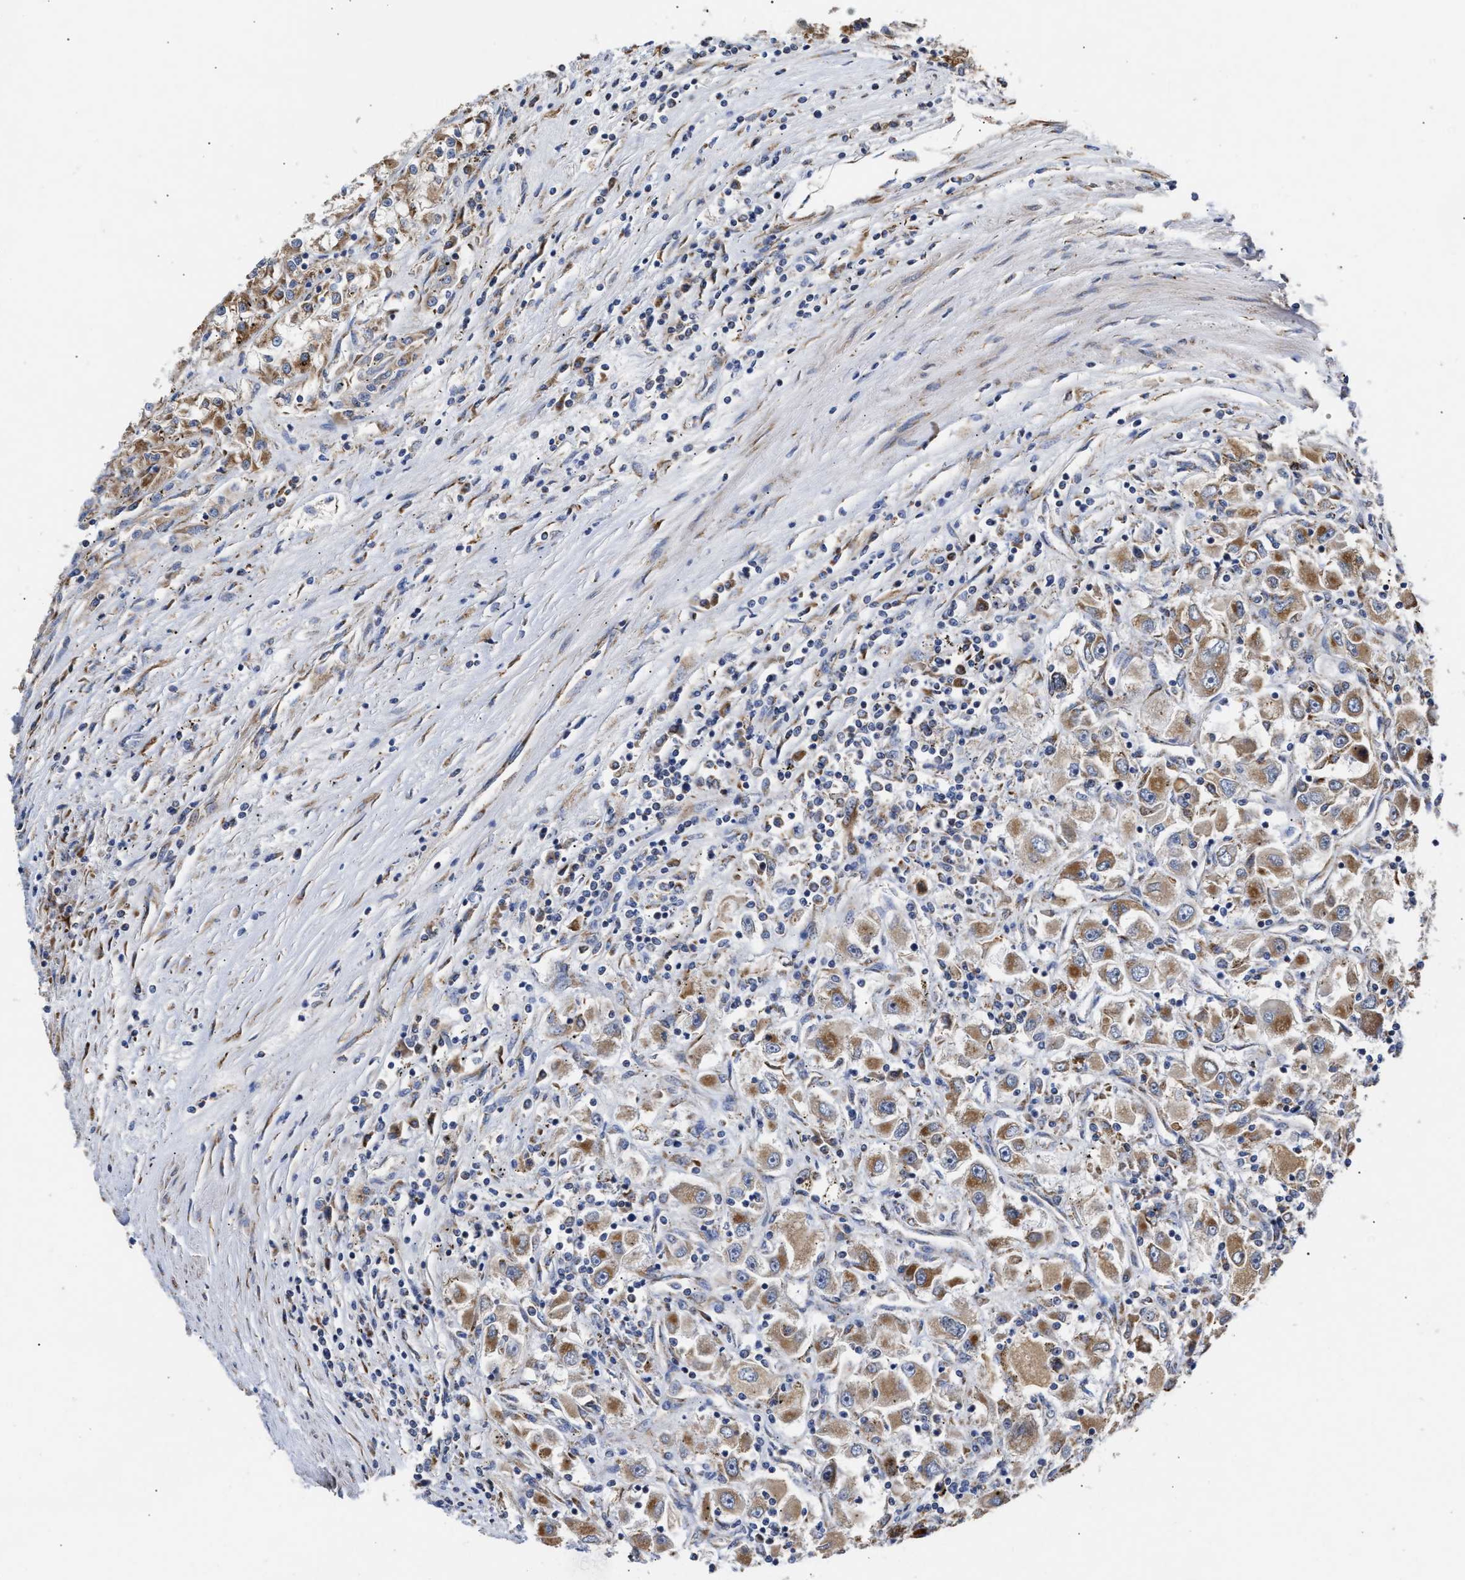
{"staining": {"intensity": "moderate", "quantity": ">75%", "location": "cytoplasmic/membranous"}, "tissue": "renal cancer", "cell_type": "Tumor cells", "image_type": "cancer", "snomed": [{"axis": "morphology", "description": "Adenocarcinoma, NOS"}, {"axis": "topography", "description": "Kidney"}], "caption": "A brown stain shows moderate cytoplasmic/membranous staining of a protein in human renal adenocarcinoma tumor cells. (DAB (3,3'-diaminobenzidine) IHC with brightfield microscopy, high magnification).", "gene": "MALSU1", "patient": {"sex": "female", "age": 52}}